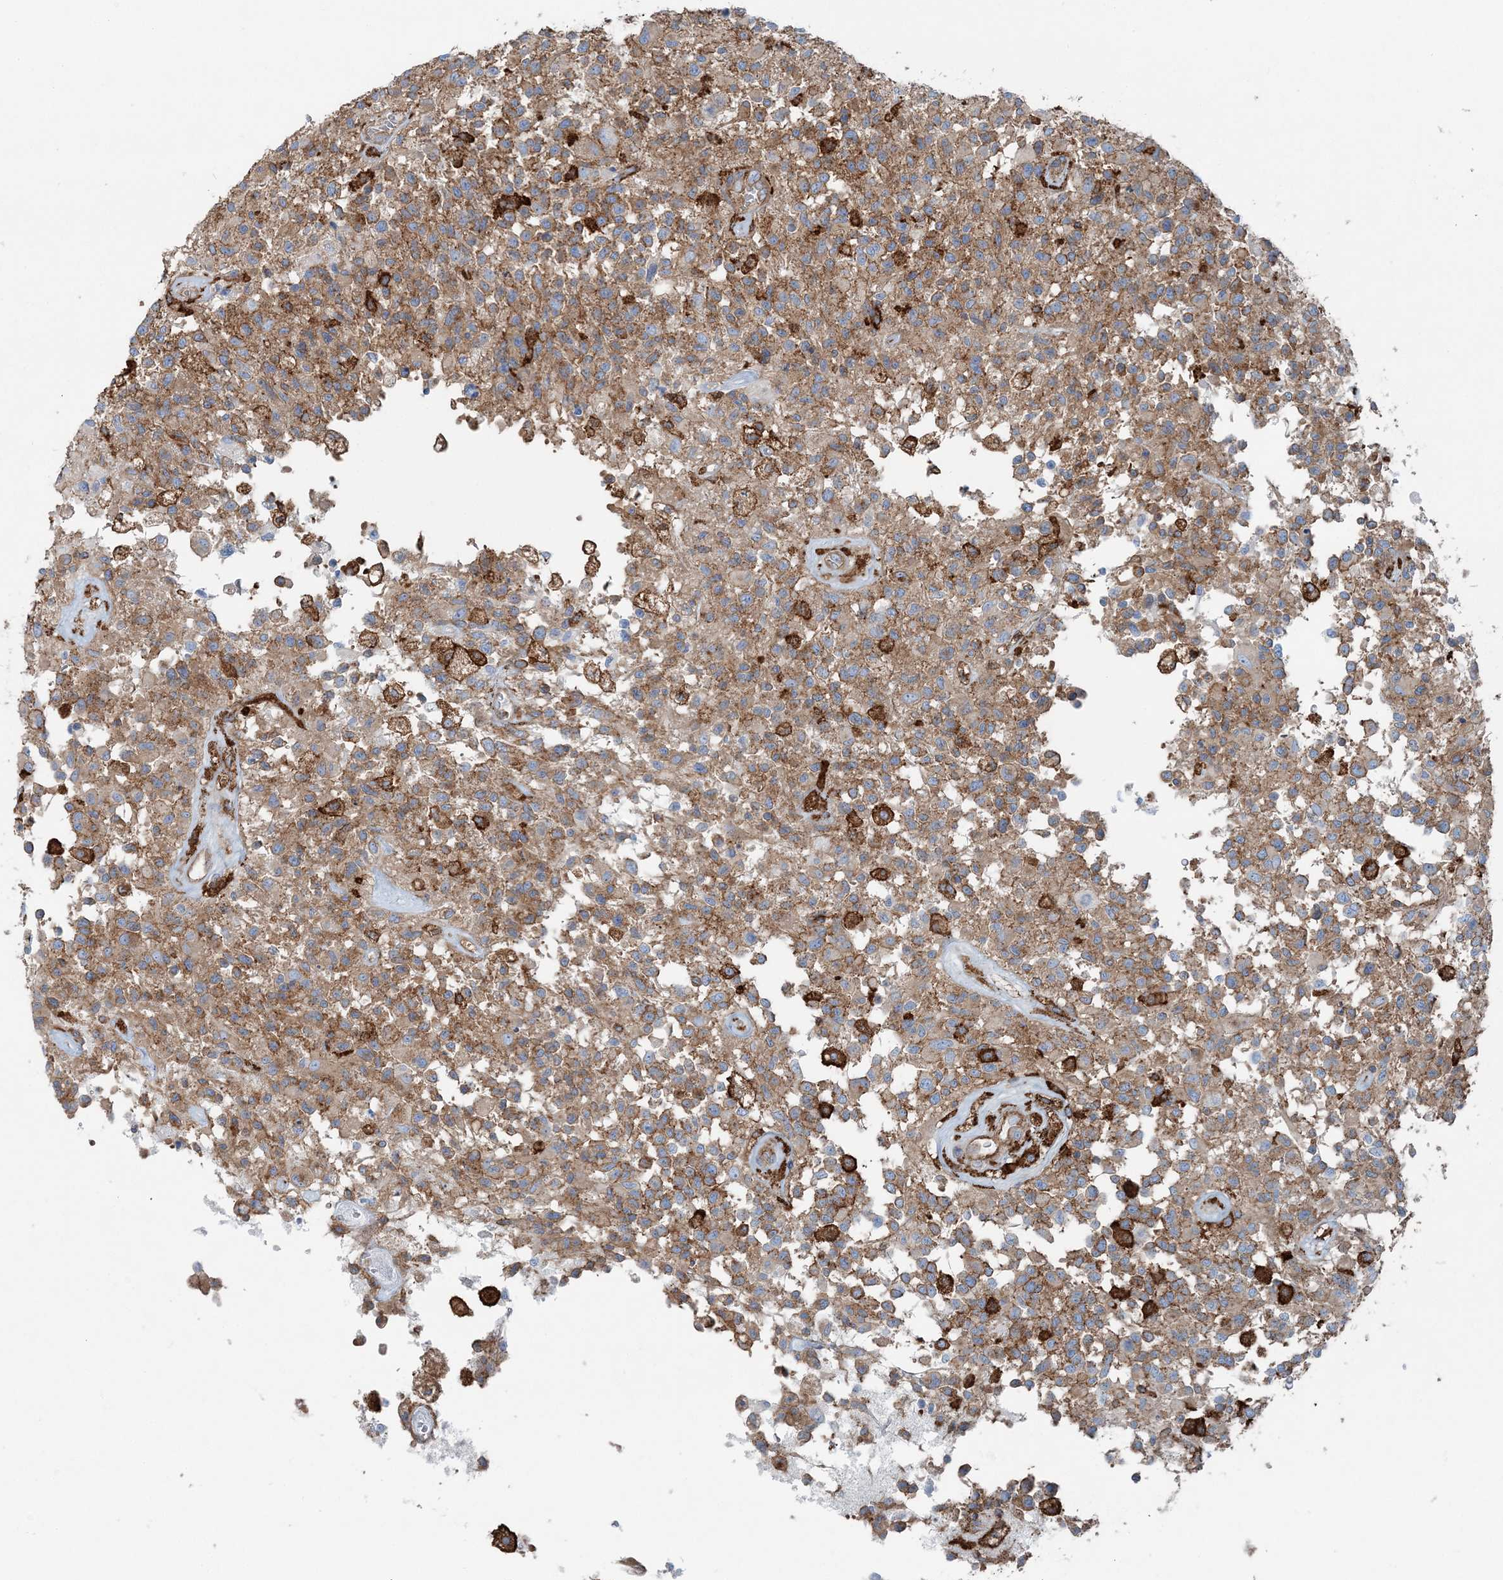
{"staining": {"intensity": "moderate", "quantity": ">75%", "location": "cytoplasmic/membranous"}, "tissue": "glioma", "cell_type": "Tumor cells", "image_type": "cancer", "snomed": [{"axis": "morphology", "description": "Glioma, malignant, High grade"}, {"axis": "morphology", "description": "Glioblastoma, NOS"}, {"axis": "topography", "description": "Brain"}], "caption": "Moderate cytoplasmic/membranous positivity for a protein is identified in approximately >75% of tumor cells of glioma using IHC.", "gene": "SNX2", "patient": {"sex": "male", "age": 60}}